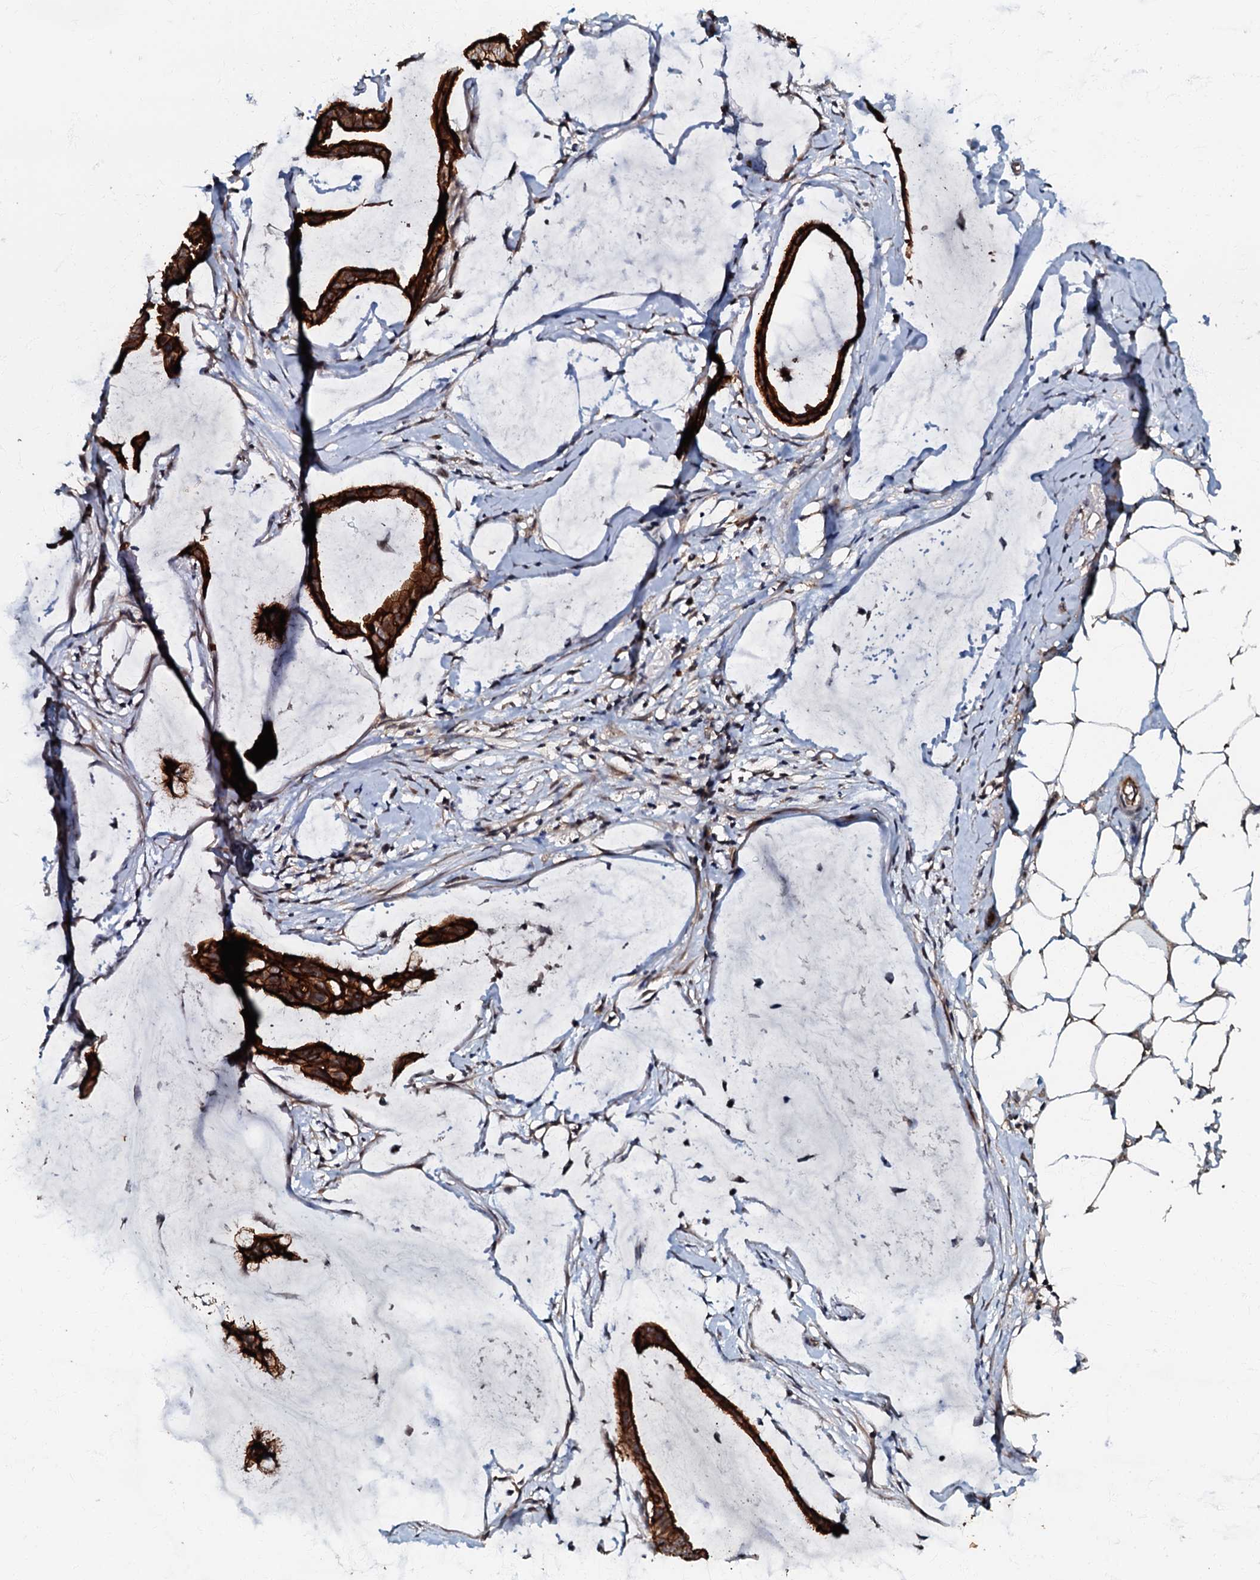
{"staining": {"intensity": "strong", "quantity": ">75%", "location": "cytoplasmic/membranous"}, "tissue": "ovarian cancer", "cell_type": "Tumor cells", "image_type": "cancer", "snomed": [{"axis": "morphology", "description": "Cystadenocarcinoma, mucinous, NOS"}, {"axis": "topography", "description": "Ovary"}], "caption": "Ovarian cancer (mucinous cystadenocarcinoma) stained for a protein demonstrates strong cytoplasmic/membranous positivity in tumor cells.", "gene": "MANSC4", "patient": {"sex": "female", "age": 73}}